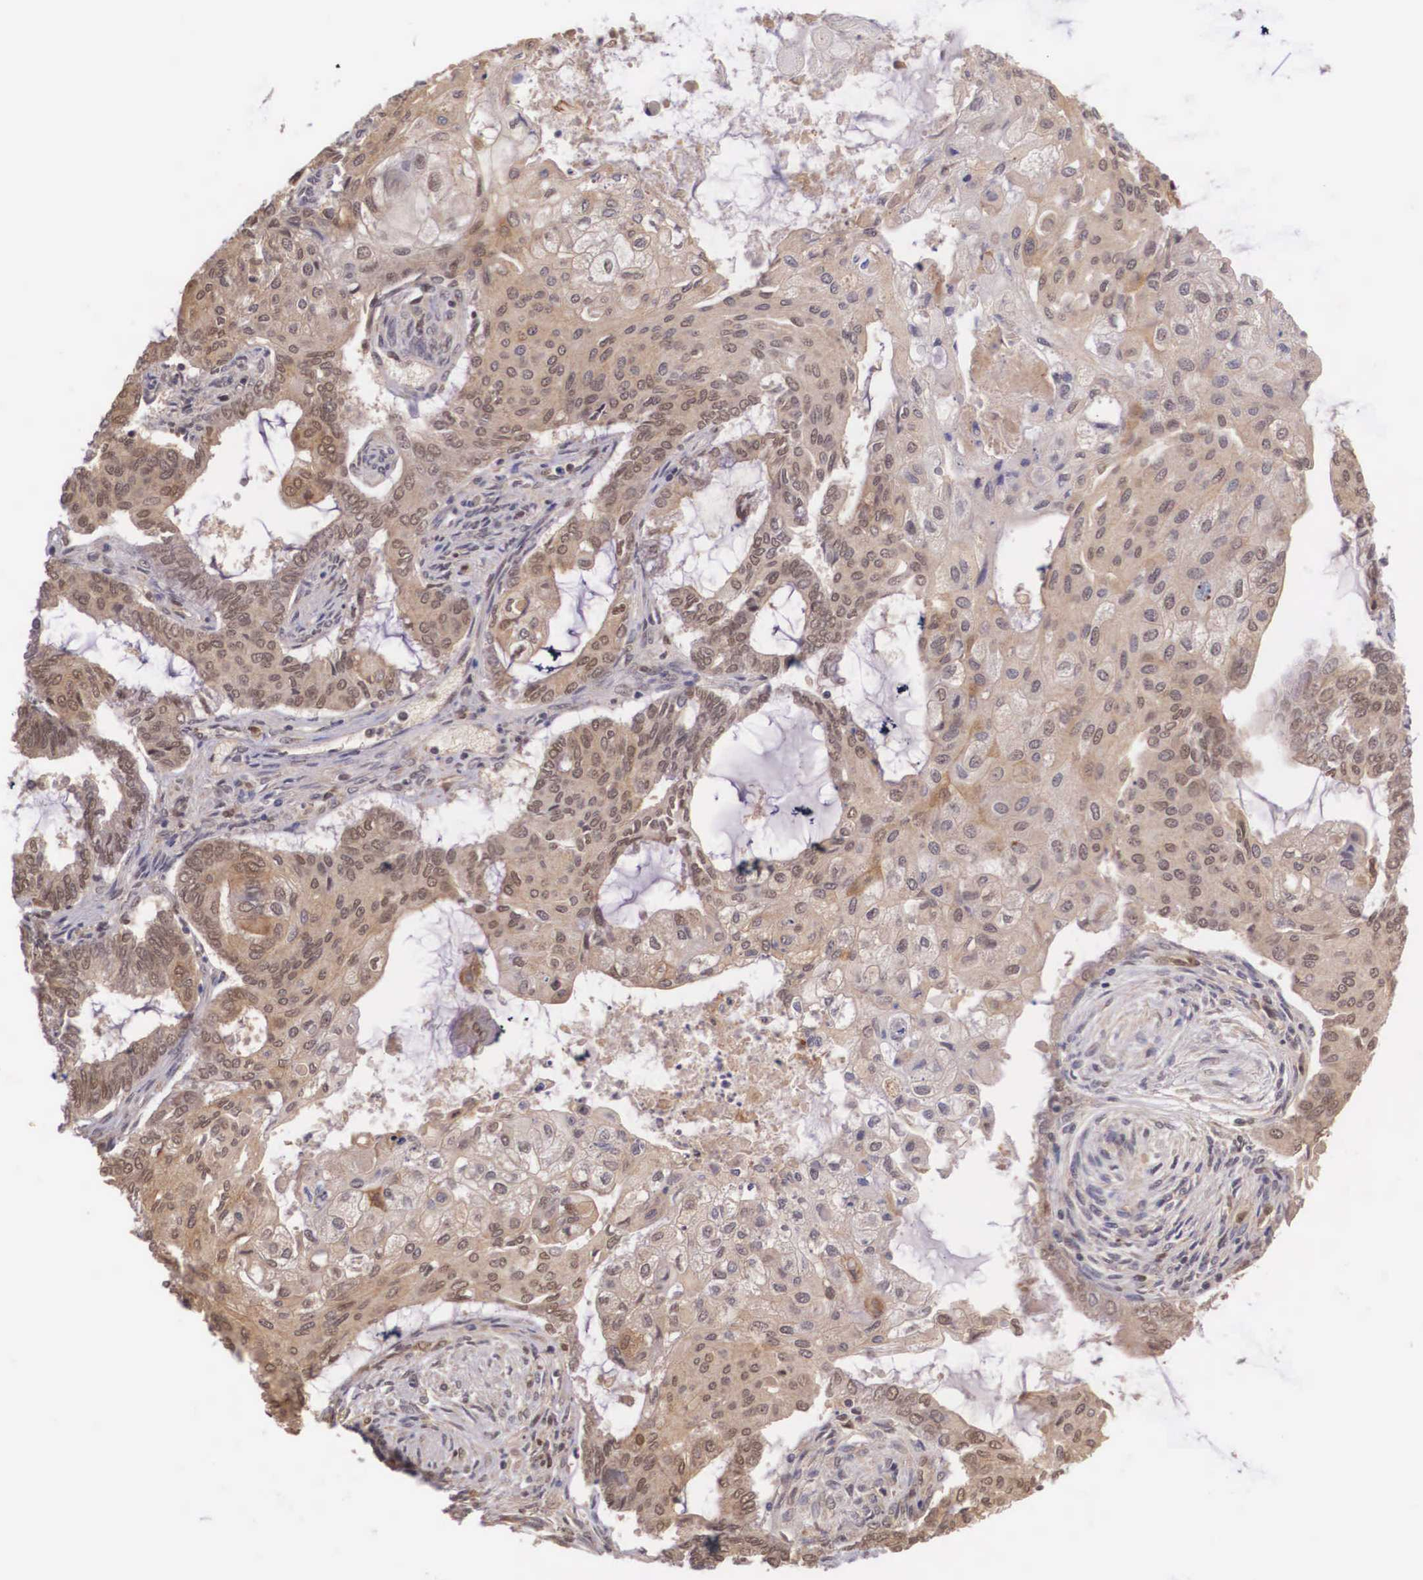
{"staining": {"intensity": "moderate", "quantity": ">75%", "location": "cytoplasmic/membranous"}, "tissue": "endometrial cancer", "cell_type": "Tumor cells", "image_type": "cancer", "snomed": [{"axis": "morphology", "description": "Adenocarcinoma, NOS"}, {"axis": "topography", "description": "Endometrium"}], "caption": "Immunohistochemical staining of human endometrial cancer (adenocarcinoma) displays medium levels of moderate cytoplasmic/membranous positivity in approximately >75% of tumor cells.", "gene": "VASH1", "patient": {"sex": "female", "age": 79}}